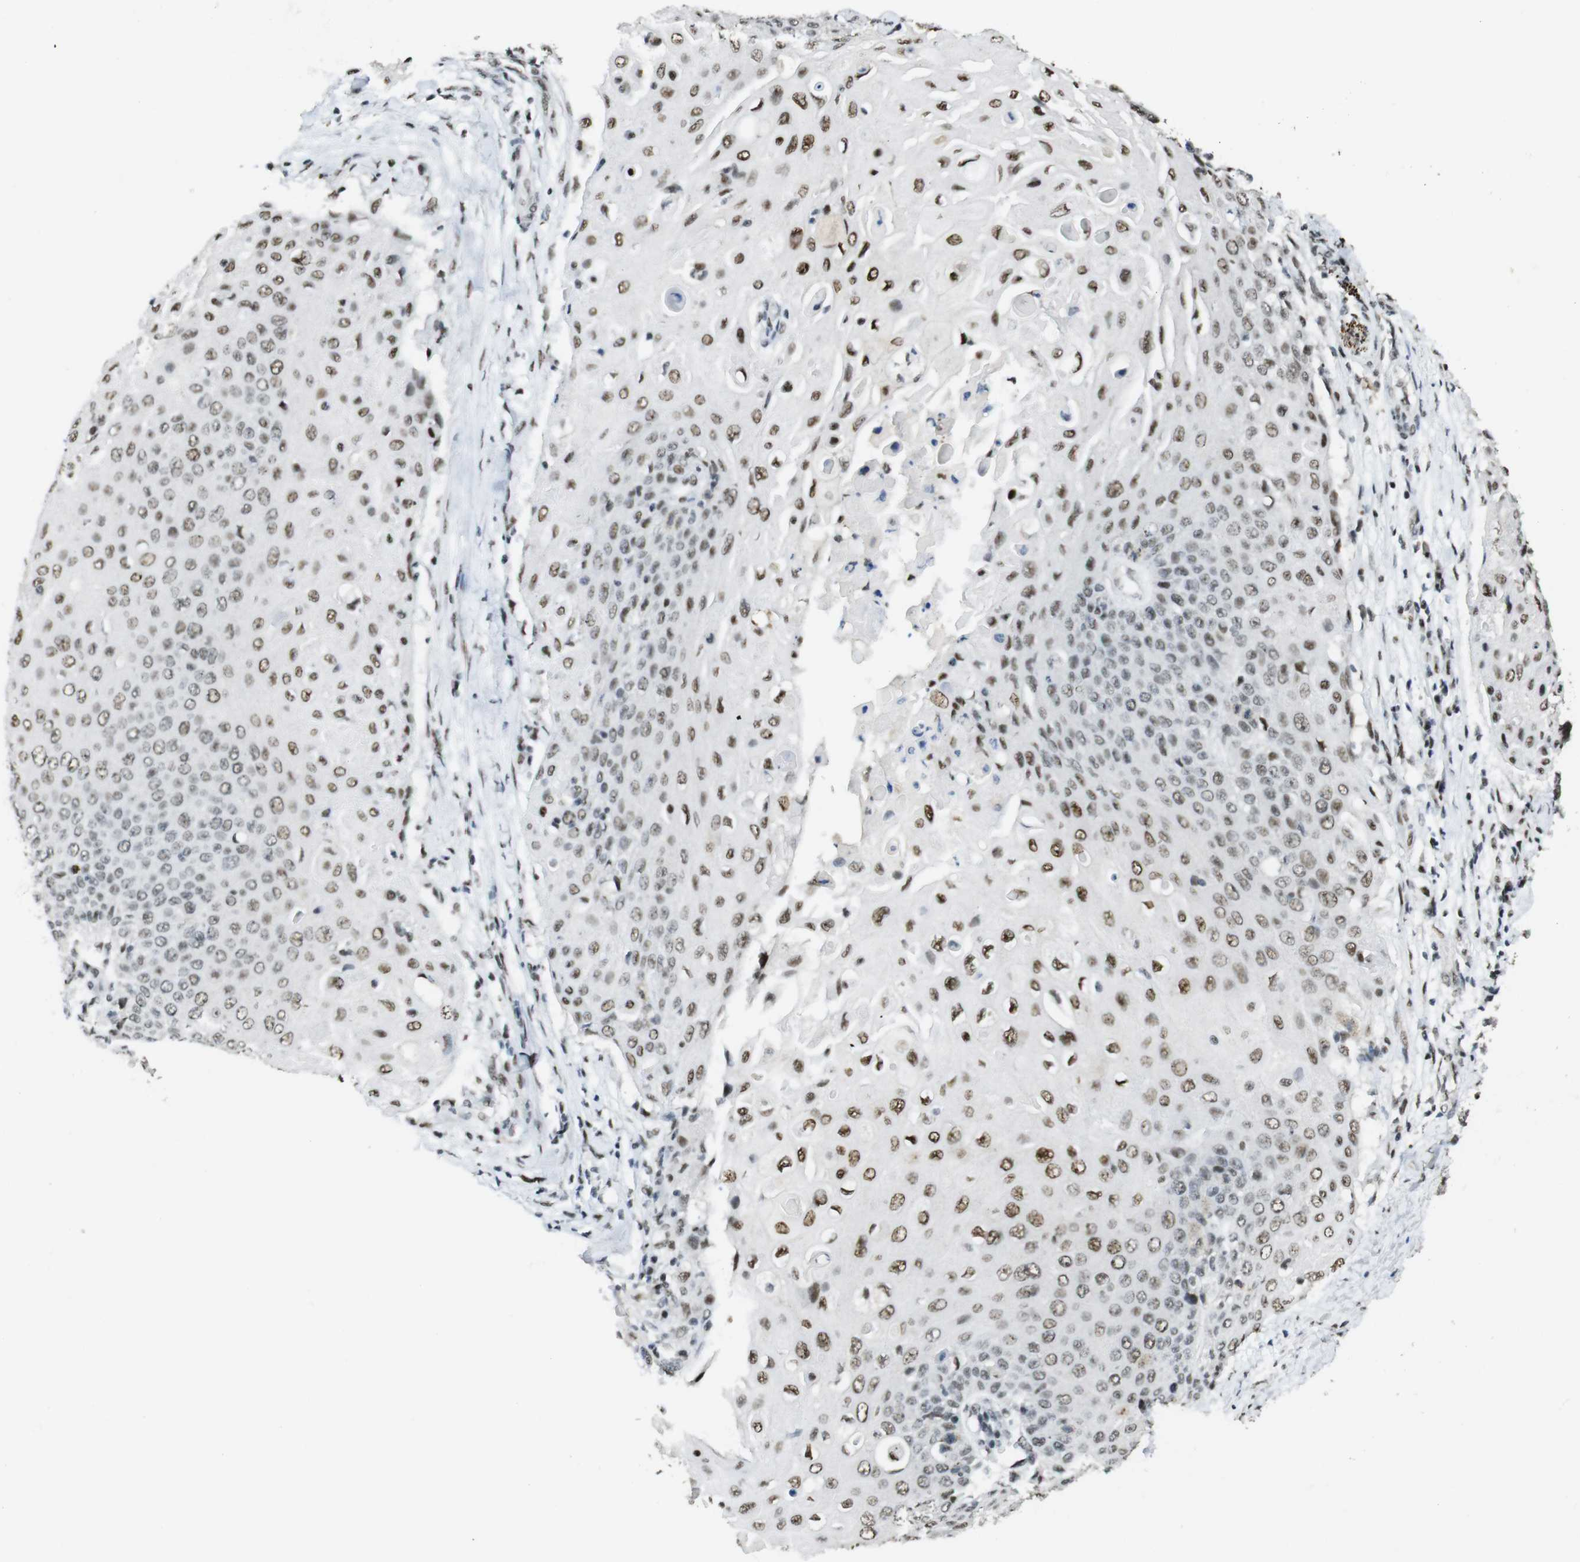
{"staining": {"intensity": "moderate", "quantity": "25%-75%", "location": "nuclear"}, "tissue": "cervical cancer", "cell_type": "Tumor cells", "image_type": "cancer", "snomed": [{"axis": "morphology", "description": "Squamous cell carcinoma, NOS"}, {"axis": "topography", "description": "Cervix"}], "caption": "Tumor cells exhibit medium levels of moderate nuclear staining in approximately 25%-75% of cells in cervical squamous cell carcinoma.", "gene": "CSNK2B", "patient": {"sex": "female", "age": 39}}